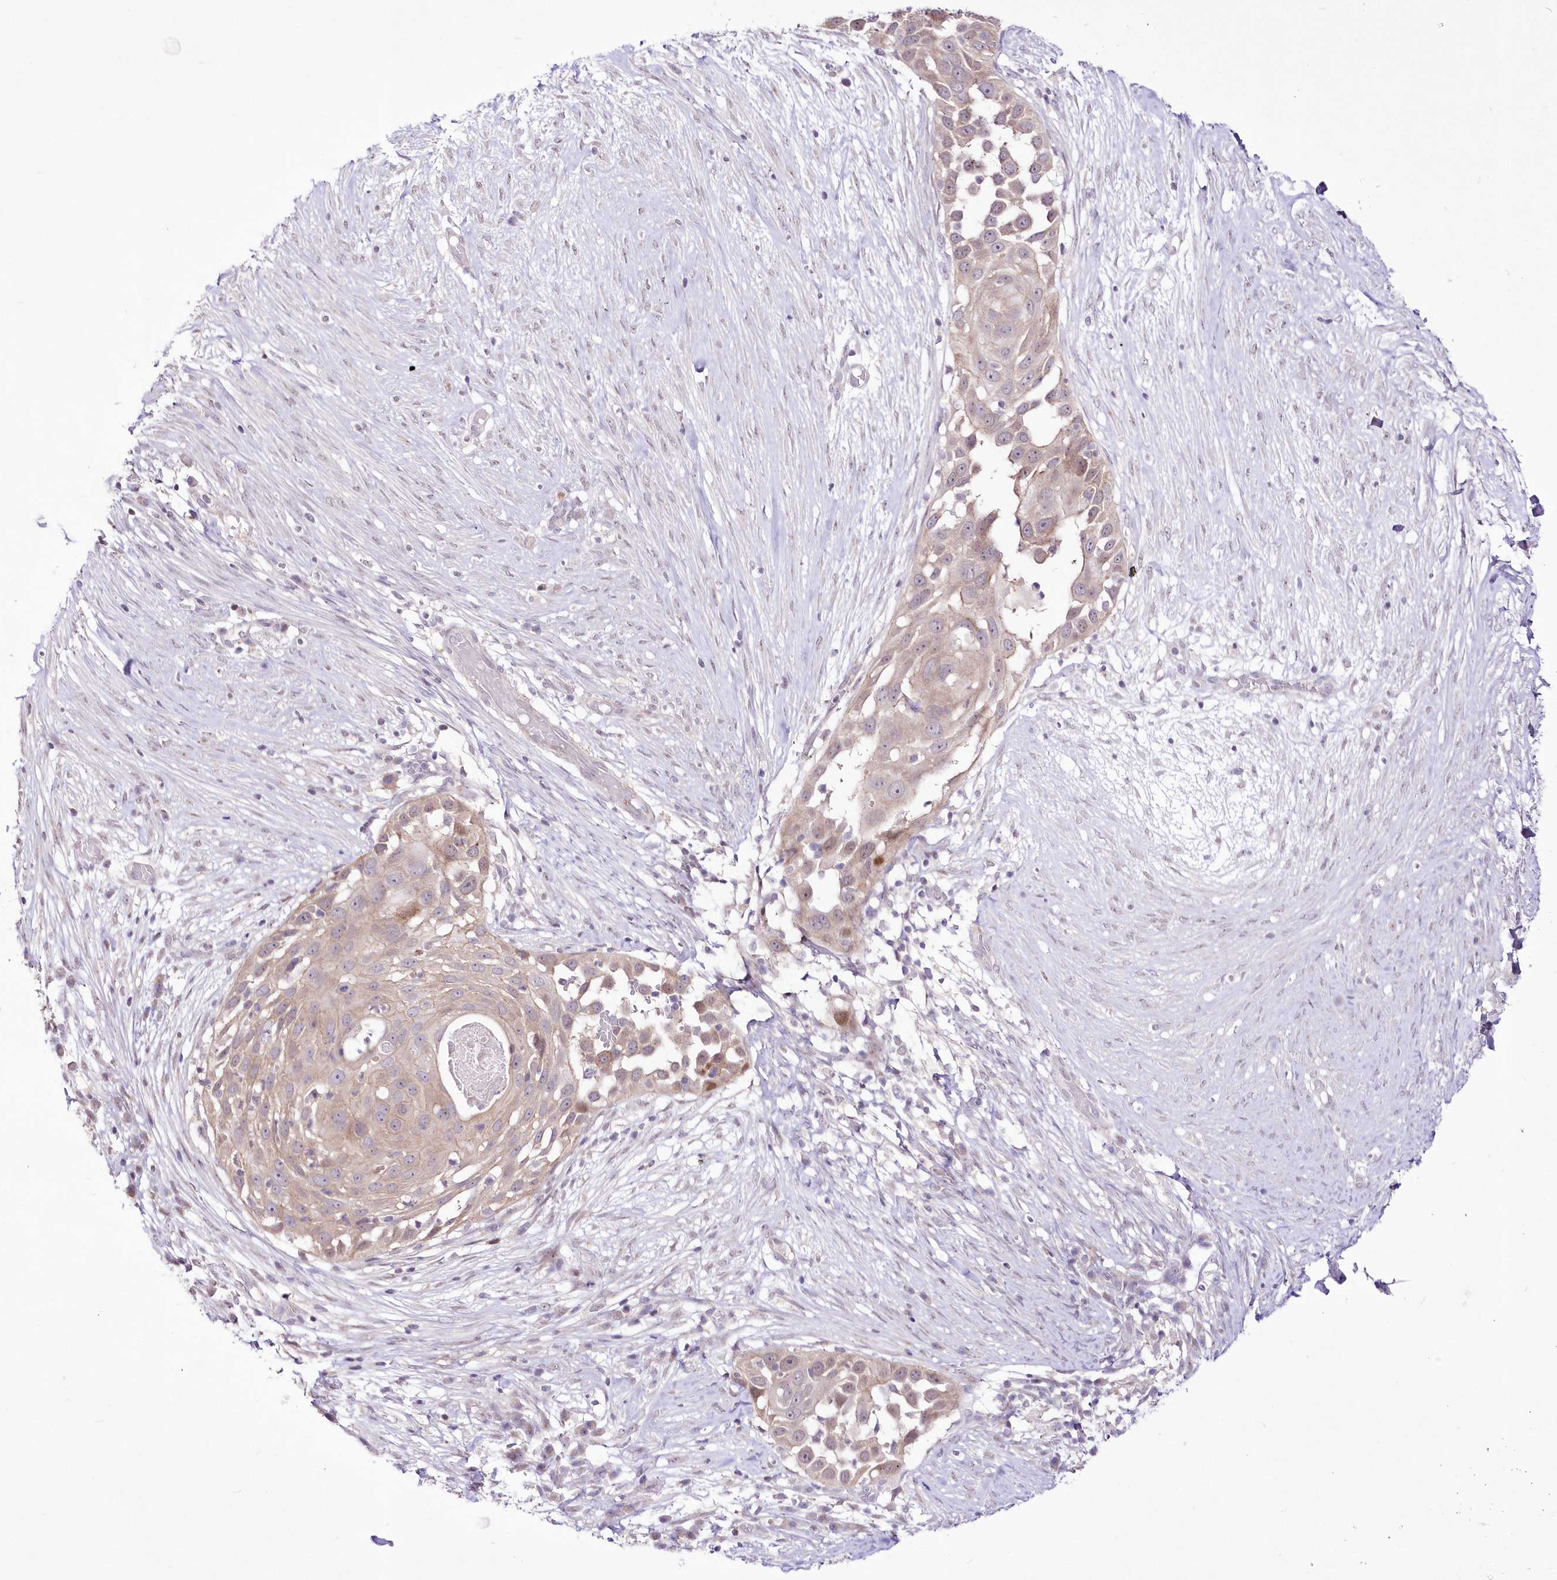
{"staining": {"intensity": "weak", "quantity": ">75%", "location": "cytoplasmic/membranous"}, "tissue": "skin cancer", "cell_type": "Tumor cells", "image_type": "cancer", "snomed": [{"axis": "morphology", "description": "Squamous cell carcinoma, NOS"}, {"axis": "topography", "description": "Skin"}], "caption": "About >75% of tumor cells in squamous cell carcinoma (skin) reveal weak cytoplasmic/membranous protein expression as visualized by brown immunohistochemical staining.", "gene": "FAM241B", "patient": {"sex": "female", "age": 44}}